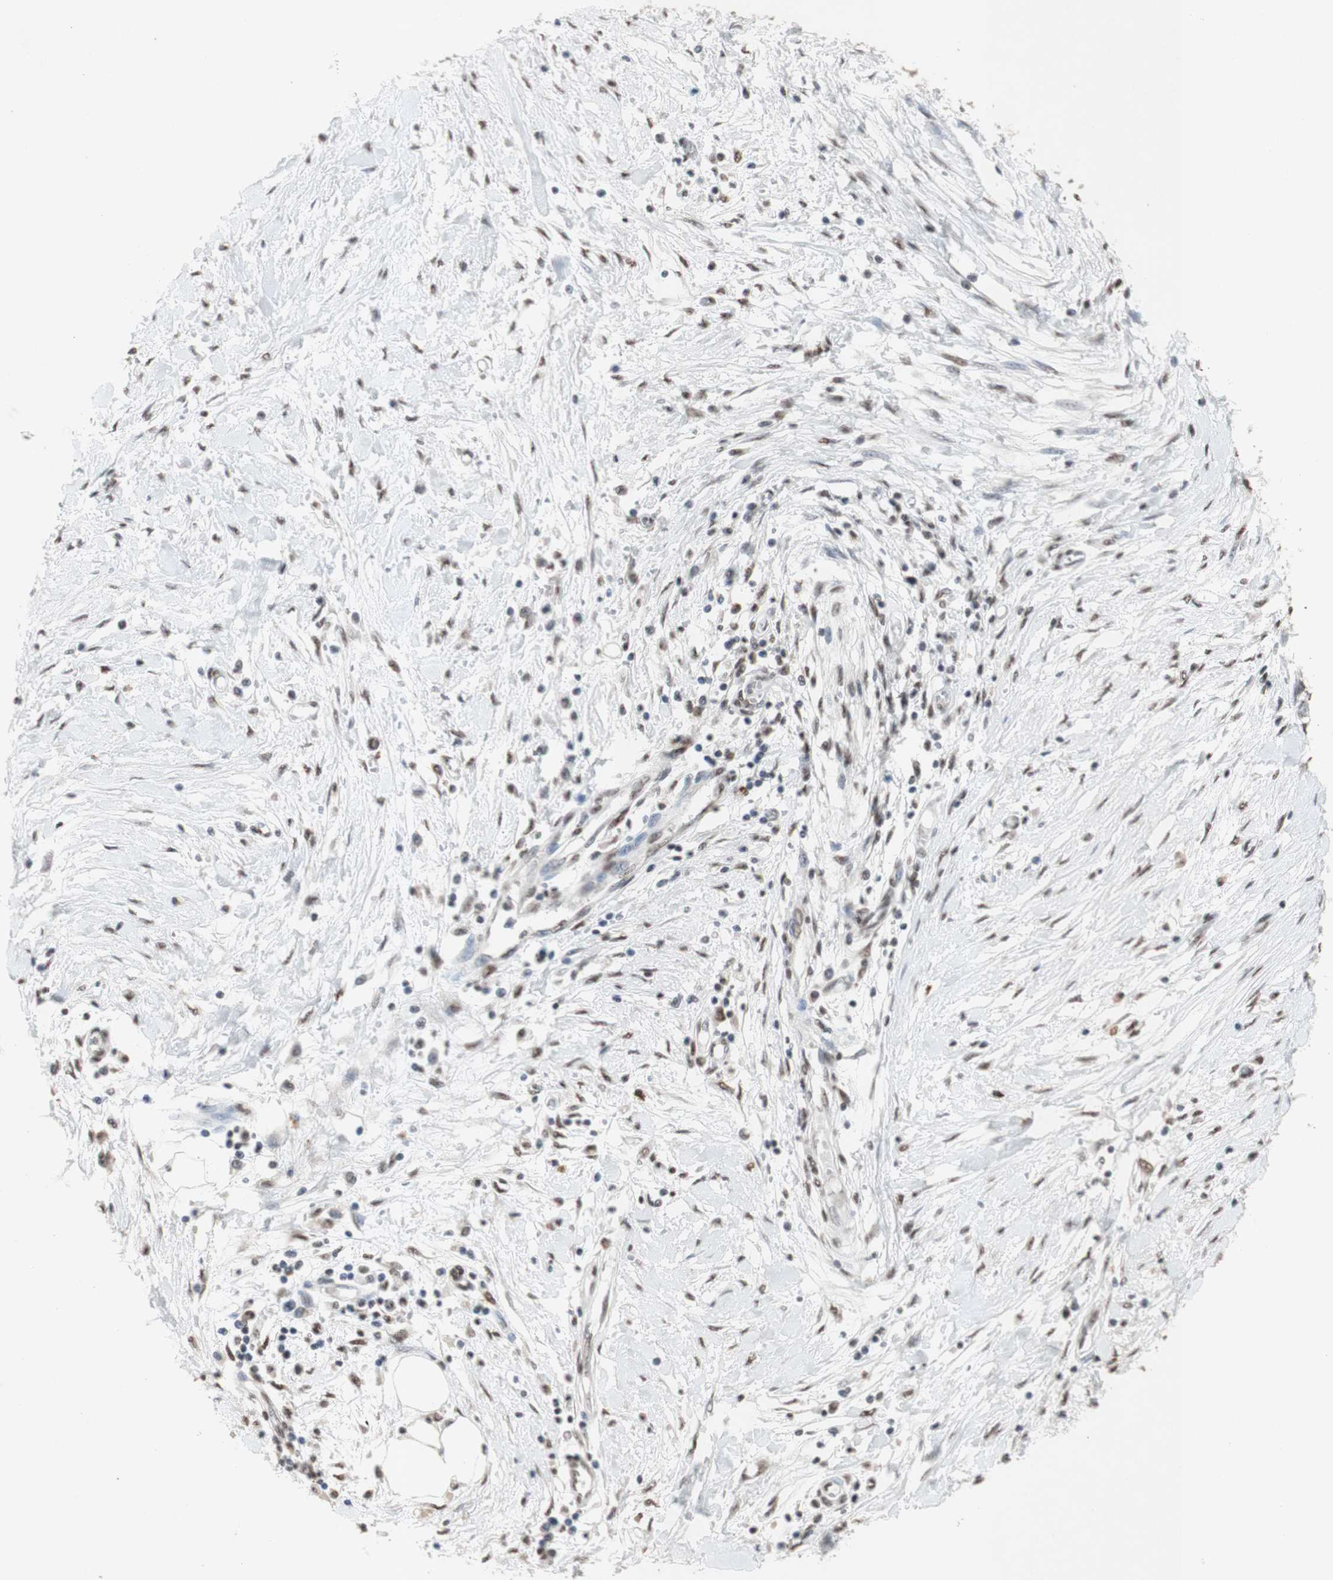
{"staining": {"intensity": "weak", "quantity": ">75%", "location": "nuclear"}, "tissue": "pancreatic cancer", "cell_type": "Tumor cells", "image_type": "cancer", "snomed": [{"axis": "morphology", "description": "Adenocarcinoma, NOS"}, {"axis": "topography", "description": "Pancreas"}], "caption": "There is low levels of weak nuclear positivity in tumor cells of adenocarcinoma (pancreatic), as demonstrated by immunohistochemical staining (brown color).", "gene": "SFPQ", "patient": {"sex": "female", "age": 70}}